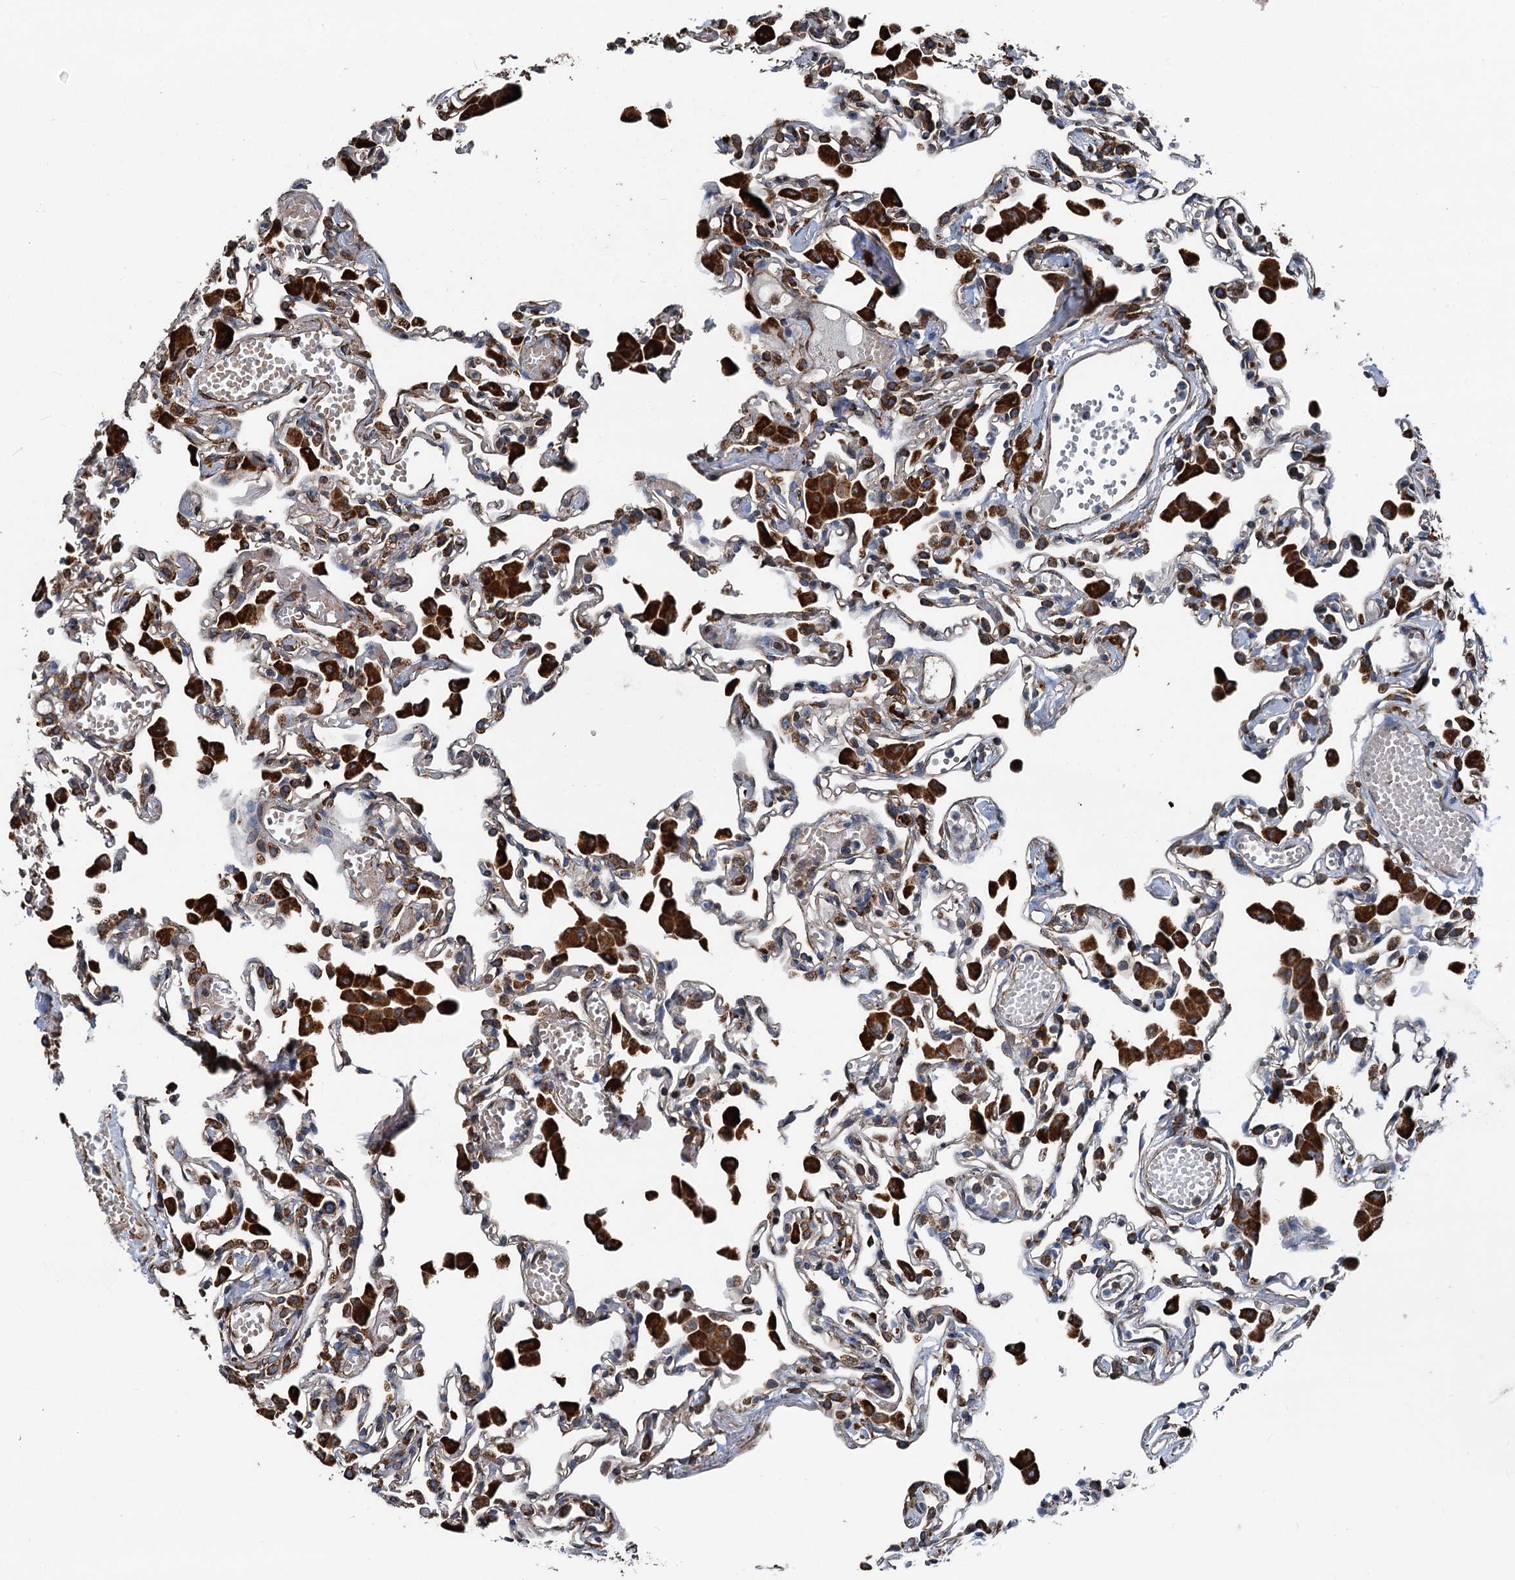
{"staining": {"intensity": "moderate", "quantity": "25%-75%", "location": "cytoplasmic/membranous"}, "tissue": "lung", "cell_type": "Alveolar cells", "image_type": "normal", "snomed": [{"axis": "morphology", "description": "Normal tissue, NOS"}, {"axis": "topography", "description": "Bronchus"}, {"axis": "topography", "description": "Lung"}], "caption": "This is an image of immunohistochemistry staining of unremarkable lung, which shows moderate positivity in the cytoplasmic/membranous of alveolar cells.", "gene": "NEURL1B", "patient": {"sex": "female", "age": 49}}